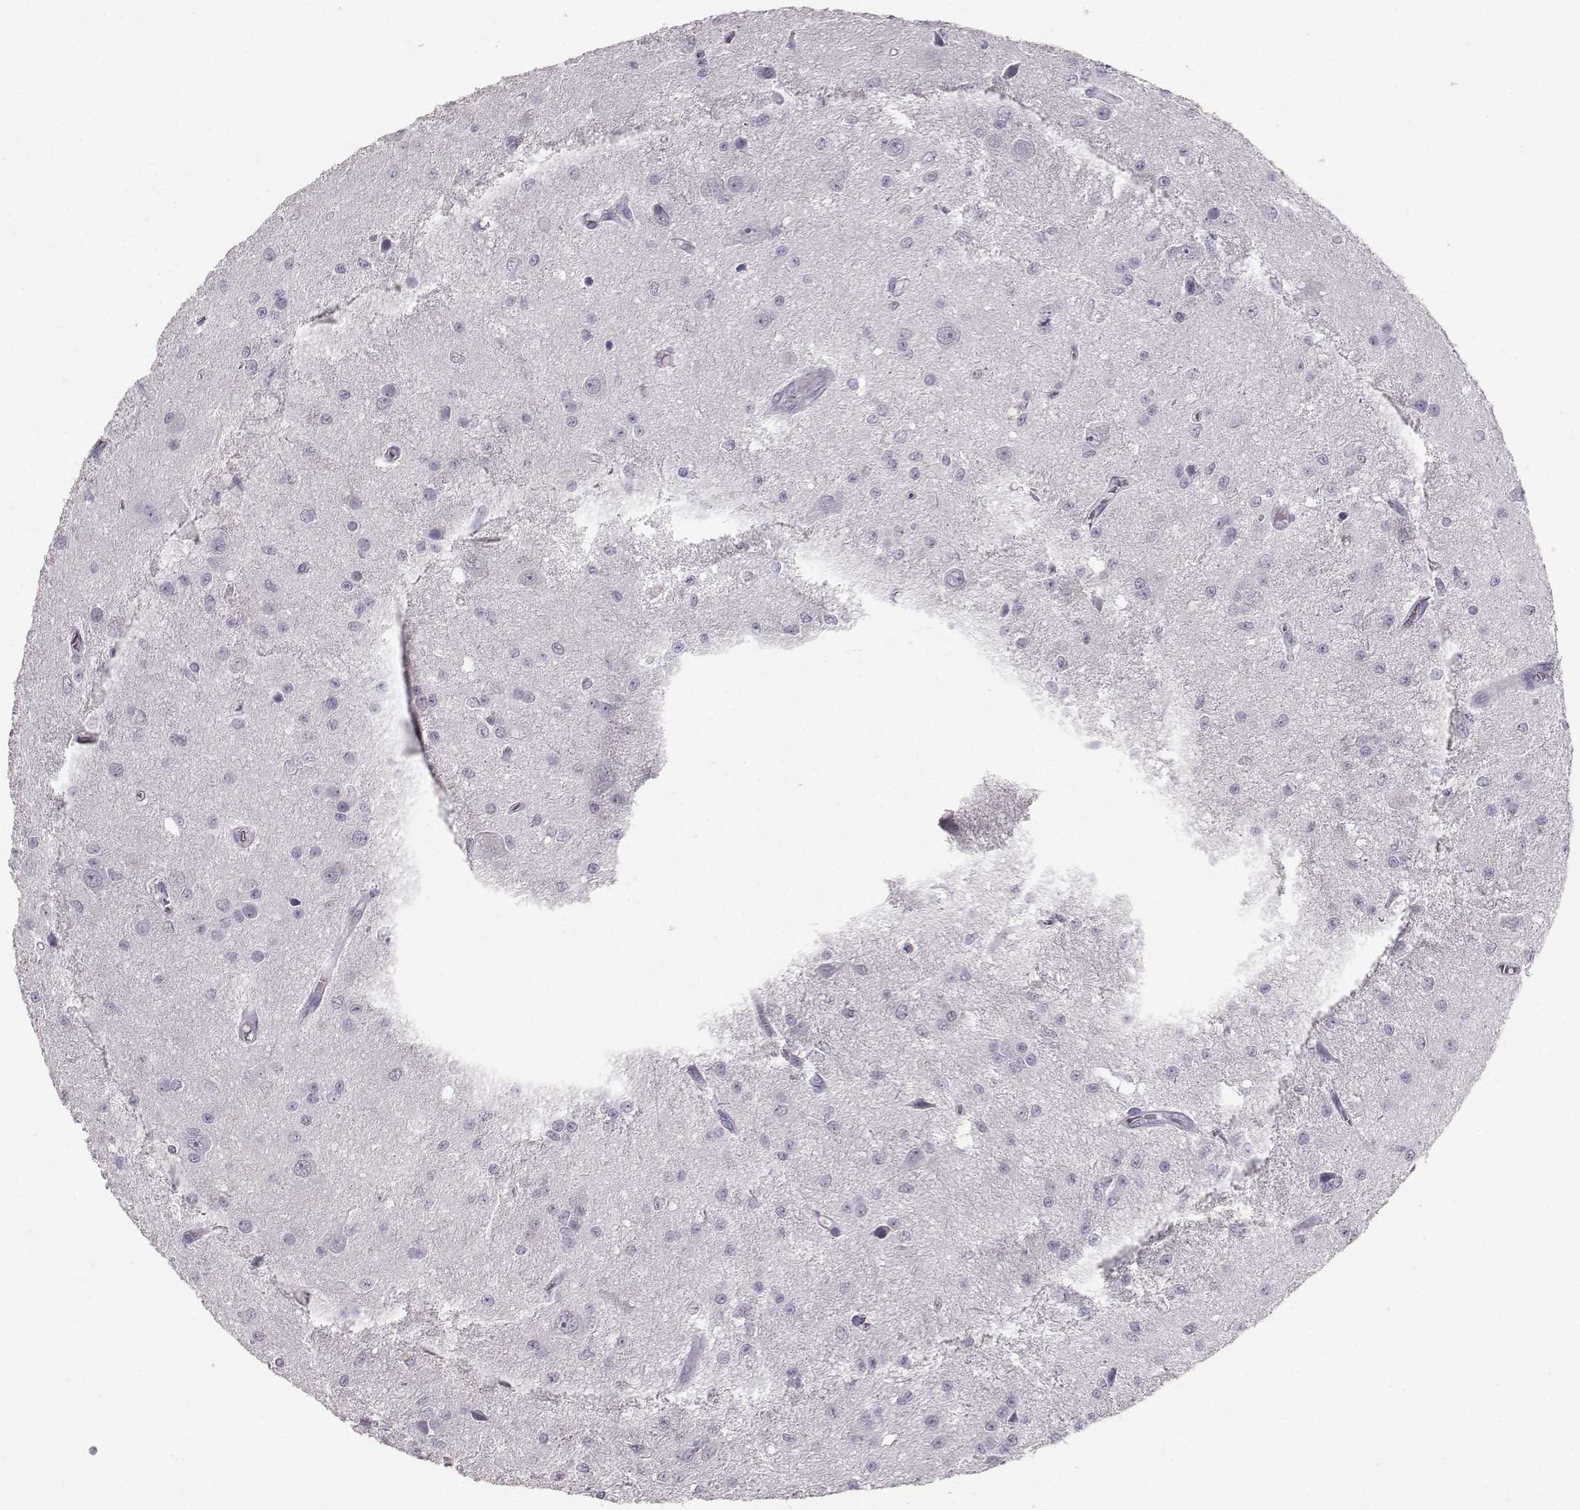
{"staining": {"intensity": "negative", "quantity": "none", "location": "none"}, "tissue": "glioma", "cell_type": "Tumor cells", "image_type": "cancer", "snomed": [{"axis": "morphology", "description": "Glioma, malignant, Low grade"}, {"axis": "topography", "description": "Brain"}], "caption": "DAB (3,3'-diaminobenzidine) immunohistochemical staining of human low-grade glioma (malignant) demonstrates no significant positivity in tumor cells.", "gene": "PKP2", "patient": {"sex": "female", "age": 45}}